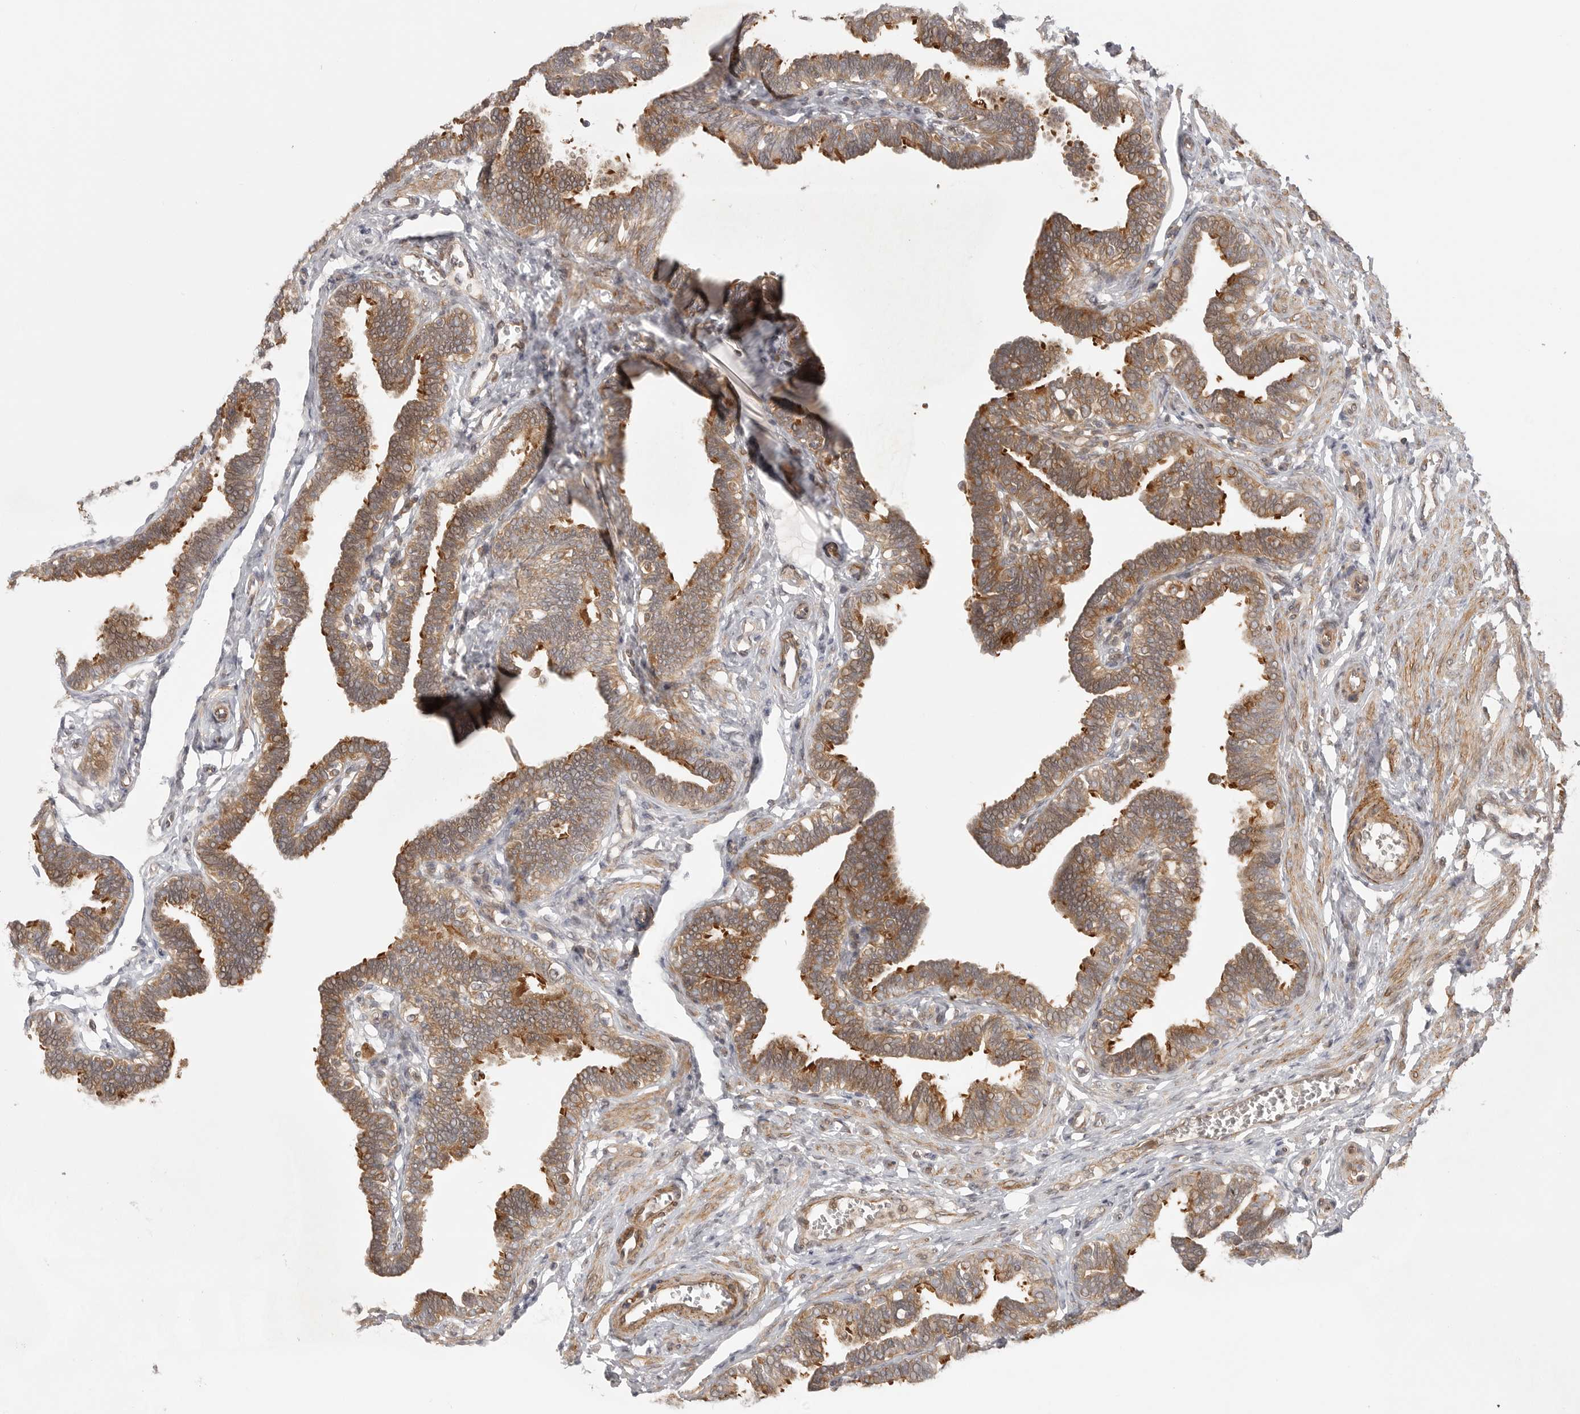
{"staining": {"intensity": "moderate", "quantity": ">75%", "location": "cytoplasmic/membranous"}, "tissue": "fallopian tube", "cell_type": "Glandular cells", "image_type": "normal", "snomed": [{"axis": "morphology", "description": "Normal tissue, NOS"}, {"axis": "topography", "description": "Fallopian tube"}, {"axis": "topography", "description": "Ovary"}], "caption": "Immunohistochemistry photomicrograph of normal human fallopian tube stained for a protein (brown), which demonstrates medium levels of moderate cytoplasmic/membranous positivity in about >75% of glandular cells.", "gene": "CCPG1", "patient": {"sex": "female", "age": 23}}